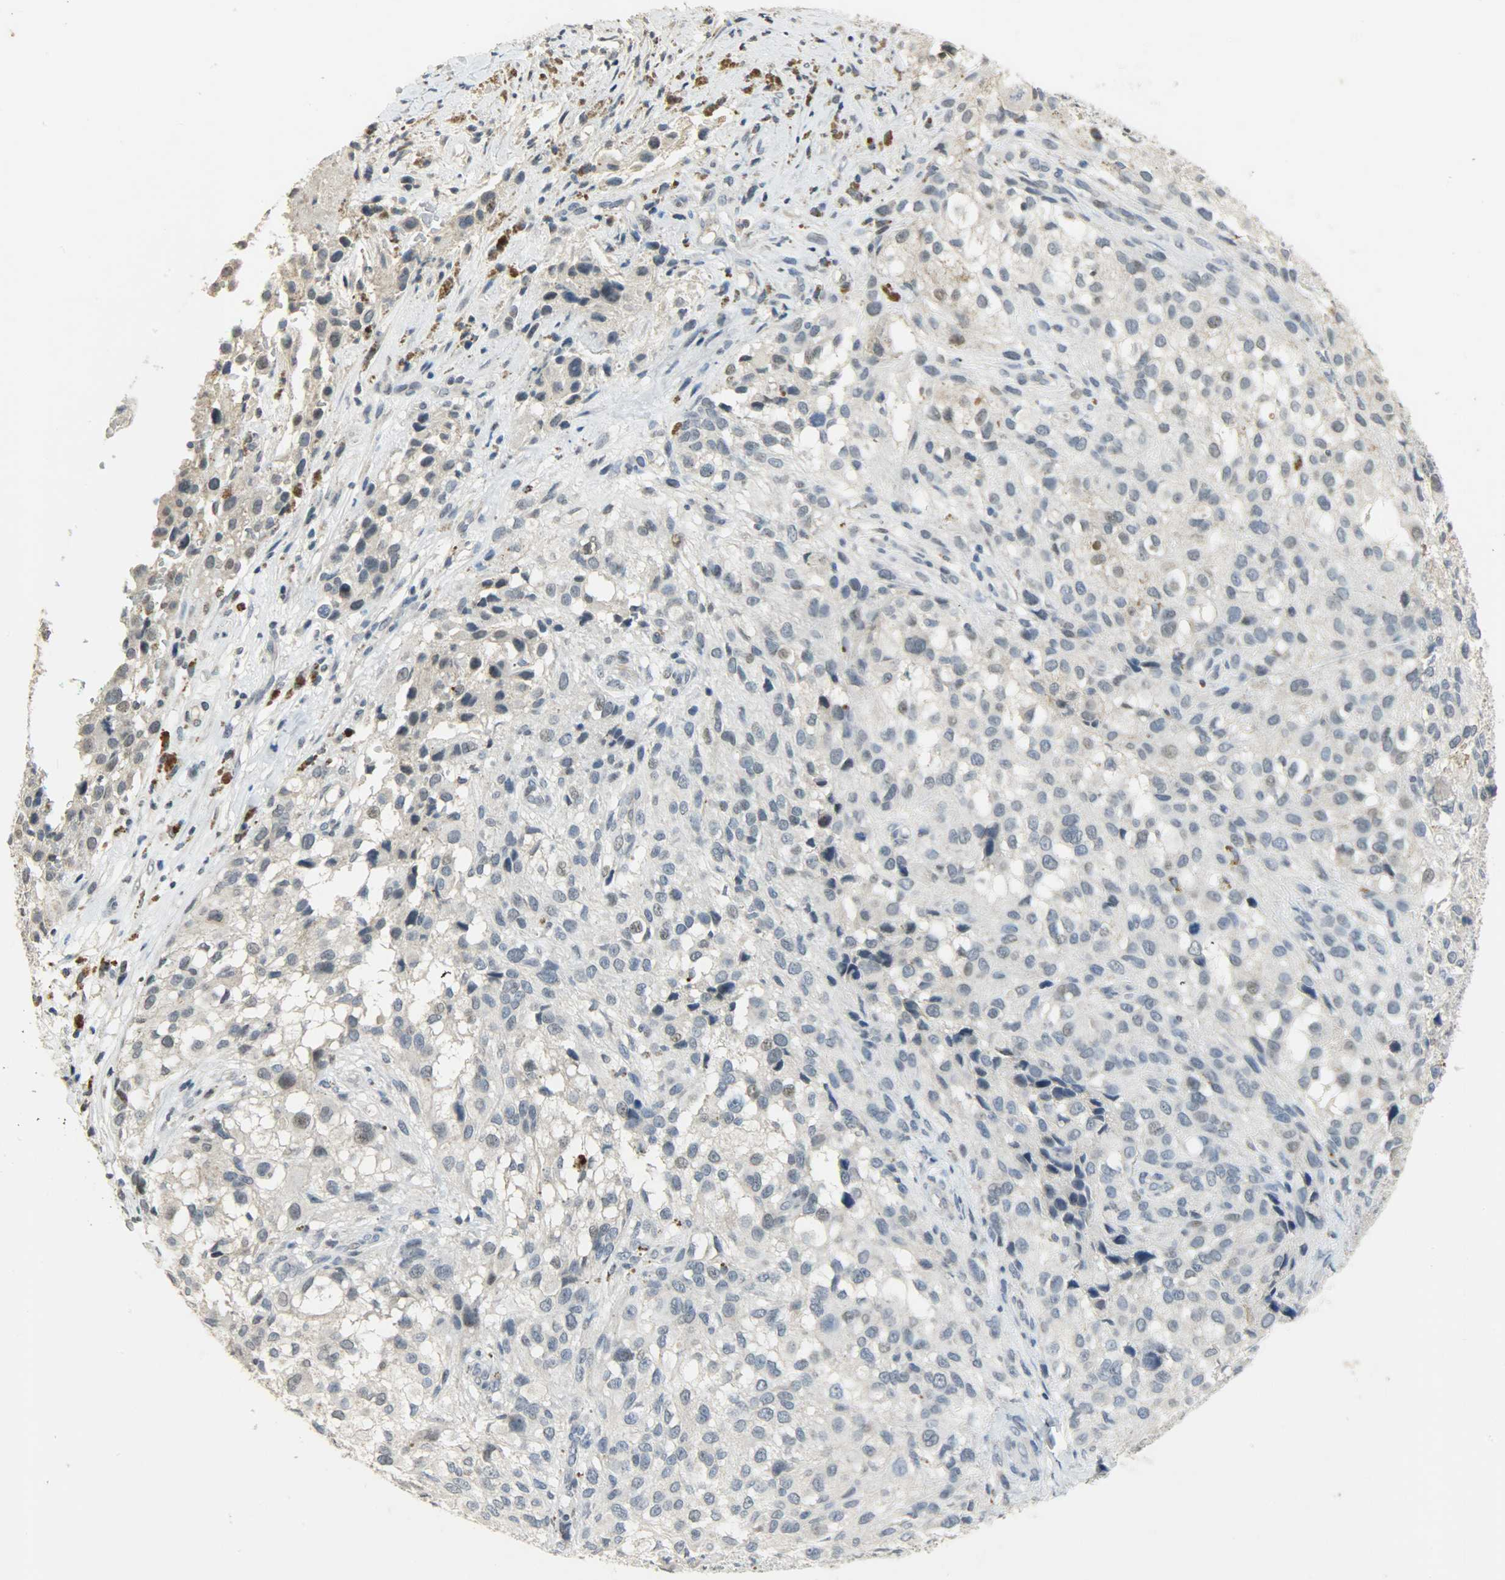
{"staining": {"intensity": "negative", "quantity": "none", "location": "none"}, "tissue": "melanoma", "cell_type": "Tumor cells", "image_type": "cancer", "snomed": [{"axis": "morphology", "description": "Necrosis, NOS"}, {"axis": "morphology", "description": "Malignant melanoma, NOS"}, {"axis": "topography", "description": "Skin"}], "caption": "Melanoma stained for a protein using IHC demonstrates no positivity tumor cells.", "gene": "DNAJB6", "patient": {"sex": "female", "age": 87}}